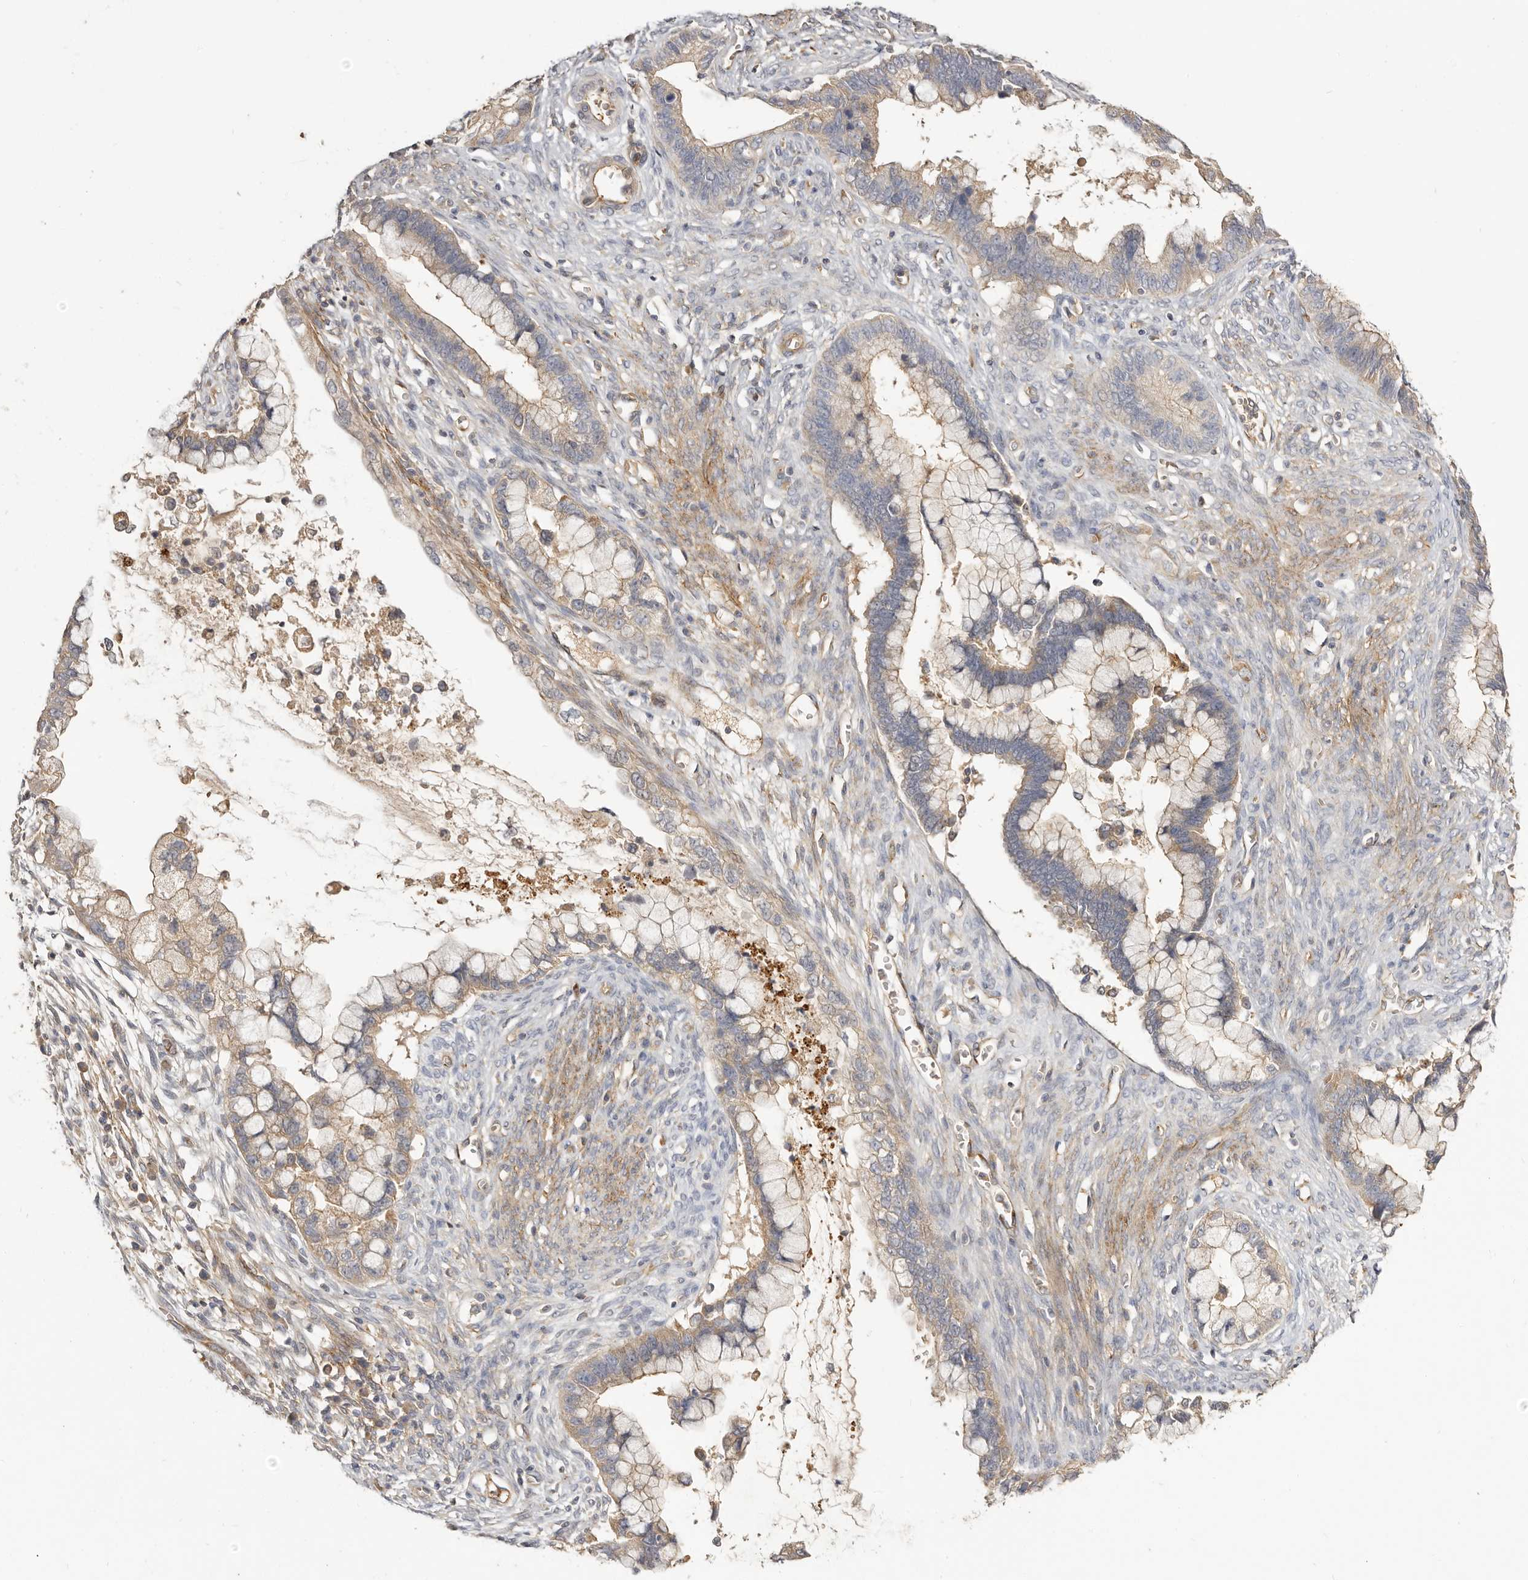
{"staining": {"intensity": "weak", "quantity": ">75%", "location": "cytoplasmic/membranous"}, "tissue": "cervical cancer", "cell_type": "Tumor cells", "image_type": "cancer", "snomed": [{"axis": "morphology", "description": "Adenocarcinoma, NOS"}, {"axis": "topography", "description": "Cervix"}], "caption": "Immunohistochemistry image of neoplastic tissue: cervical cancer (adenocarcinoma) stained using IHC exhibits low levels of weak protein expression localized specifically in the cytoplasmic/membranous of tumor cells, appearing as a cytoplasmic/membranous brown color.", "gene": "ADAMTS9", "patient": {"sex": "female", "age": 44}}